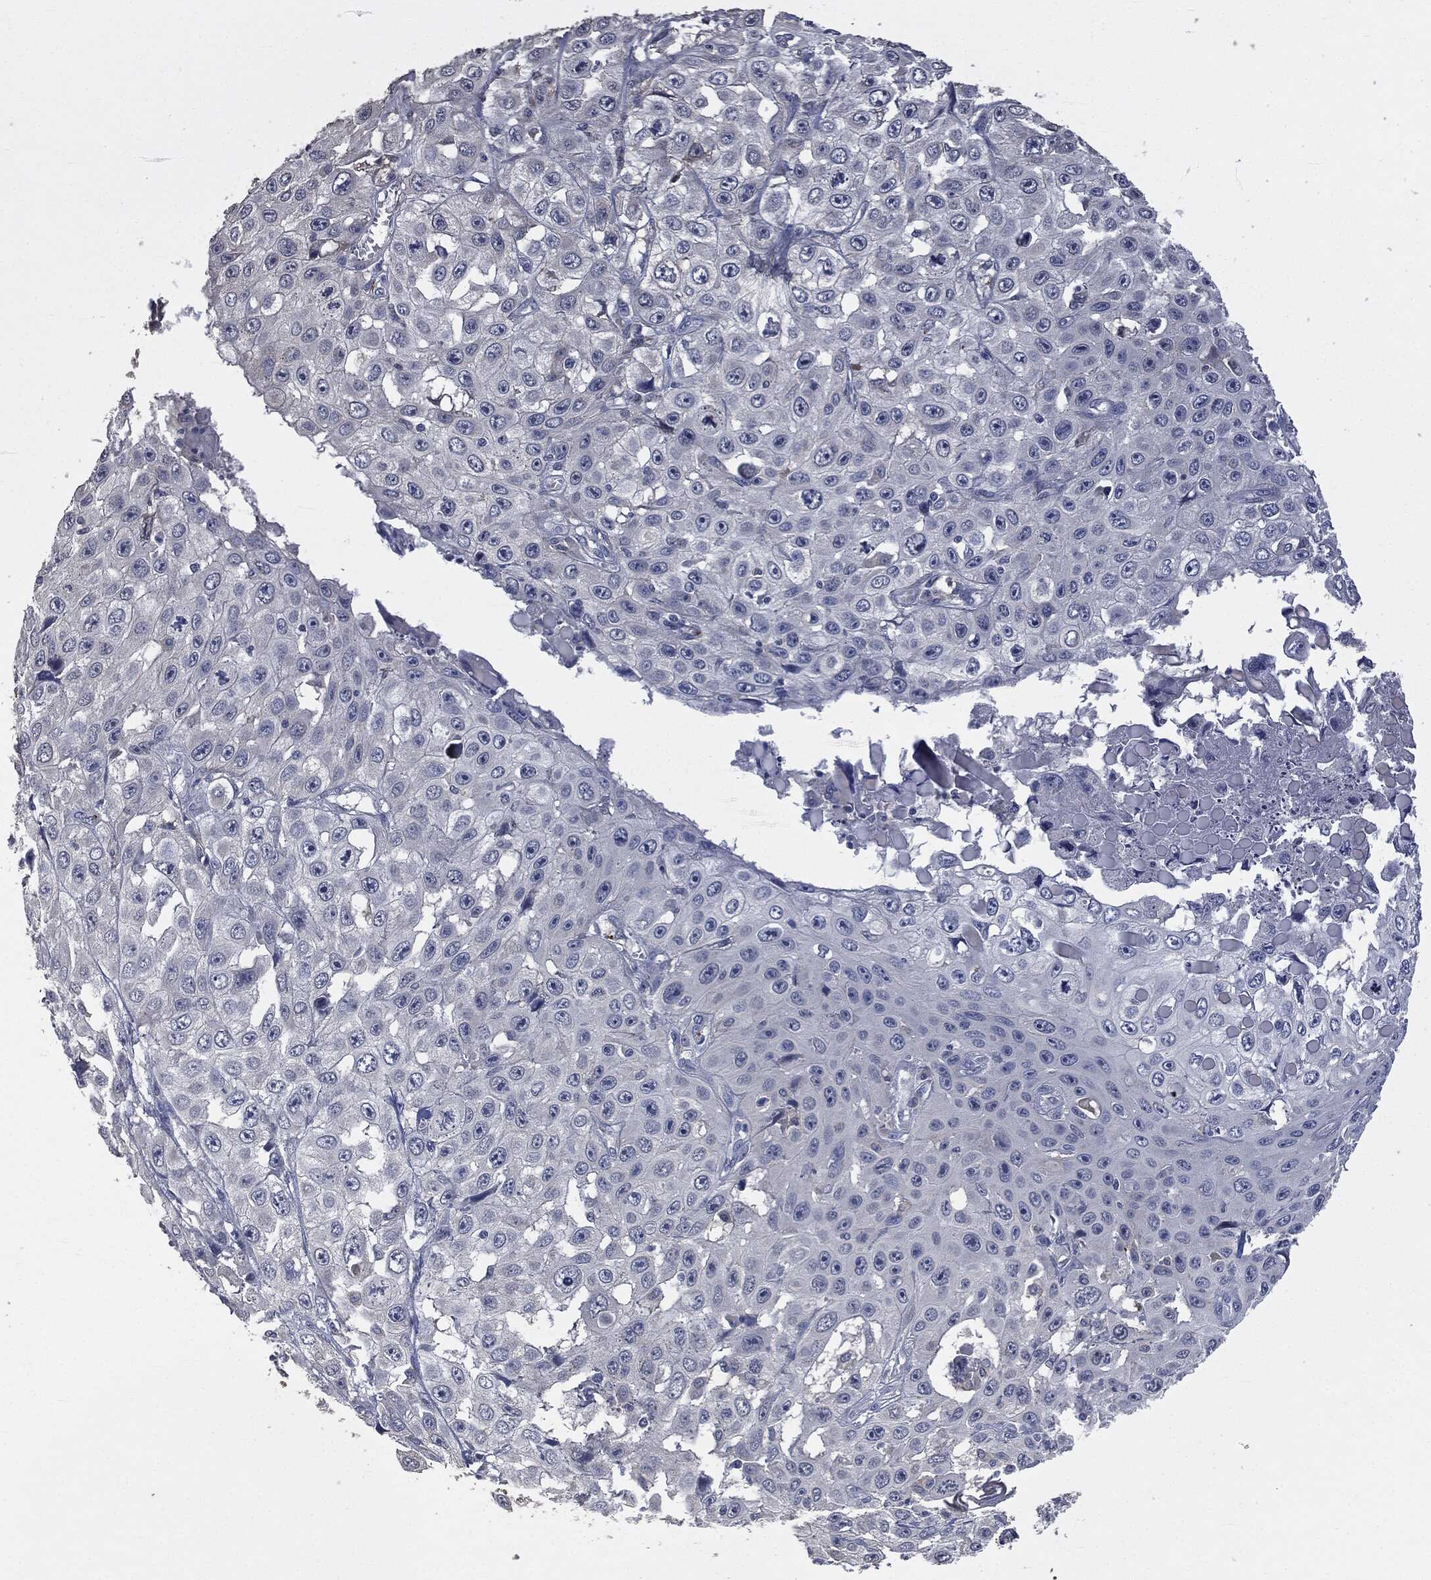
{"staining": {"intensity": "negative", "quantity": "none", "location": "none"}, "tissue": "skin cancer", "cell_type": "Tumor cells", "image_type": "cancer", "snomed": [{"axis": "morphology", "description": "Squamous cell carcinoma, NOS"}, {"axis": "topography", "description": "Skin"}], "caption": "Immunohistochemistry (IHC) histopathology image of skin cancer stained for a protein (brown), which reveals no expression in tumor cells. (DAB (3,3'-diaminobenzidine) IHC with hematoxylin counter stain).", "gene": "CD33", "patient": {"sex": "male", "age": 82}}